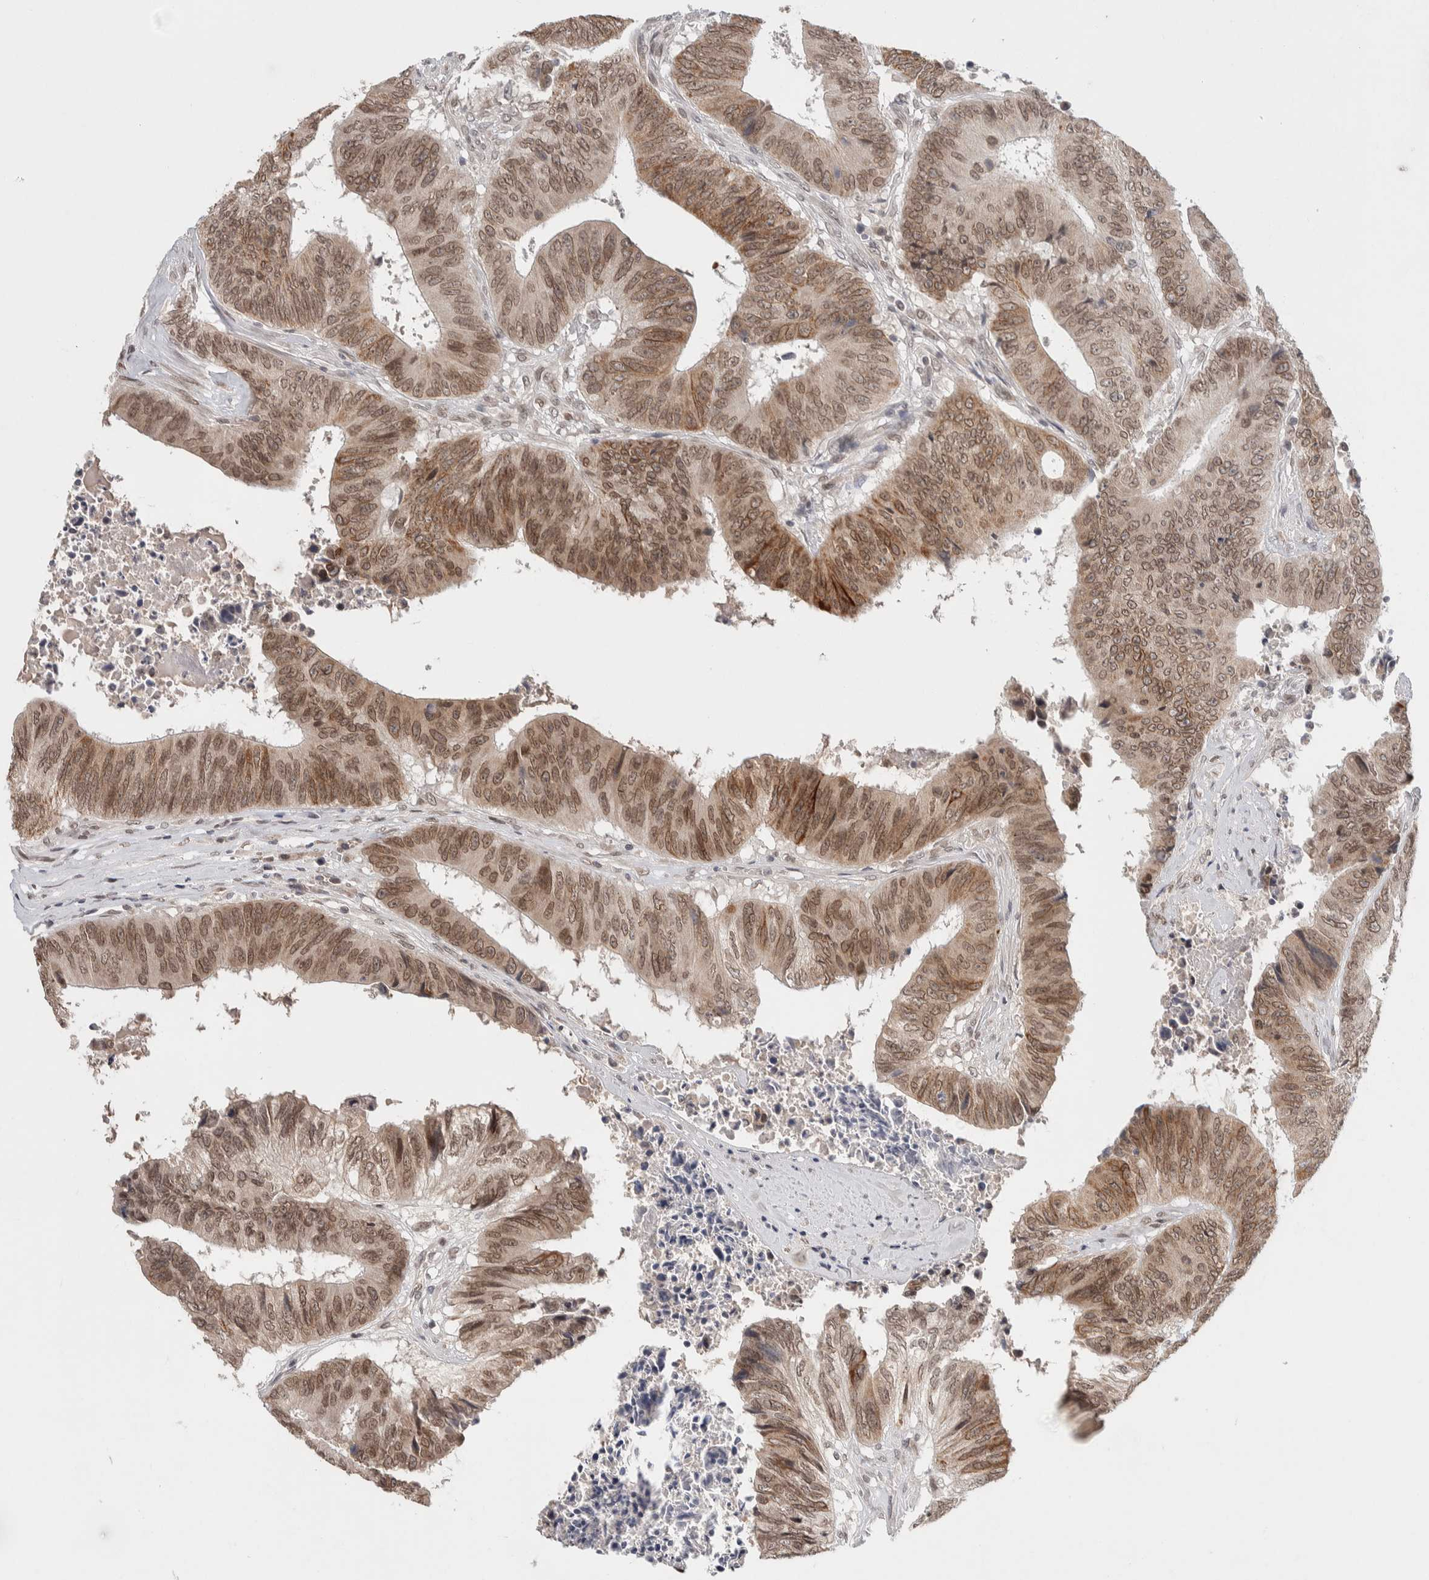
{"staining": {"intensity": "moderate", "quantity": ">75%", "location": "cytoplasmic/membranous,nuclear"}, "tissue": "colorectal cancer", "cell_type": "Tumor cells", "image_type": "cancer", "snomed": [{"axis": "morphology", "description": "Adenocarcinoma, NOS"}, {"axis": "topography", "description": "Rectum"}], "caption": "Protein staining of colorectal cancer (adenocarcinoma) tissue displays moderate cytoplasmic/membranous and nuclear expression in approximately >75% of tumor cells.", "gene": "CRAT", "patient": {"sex": "male", "age": 72}}